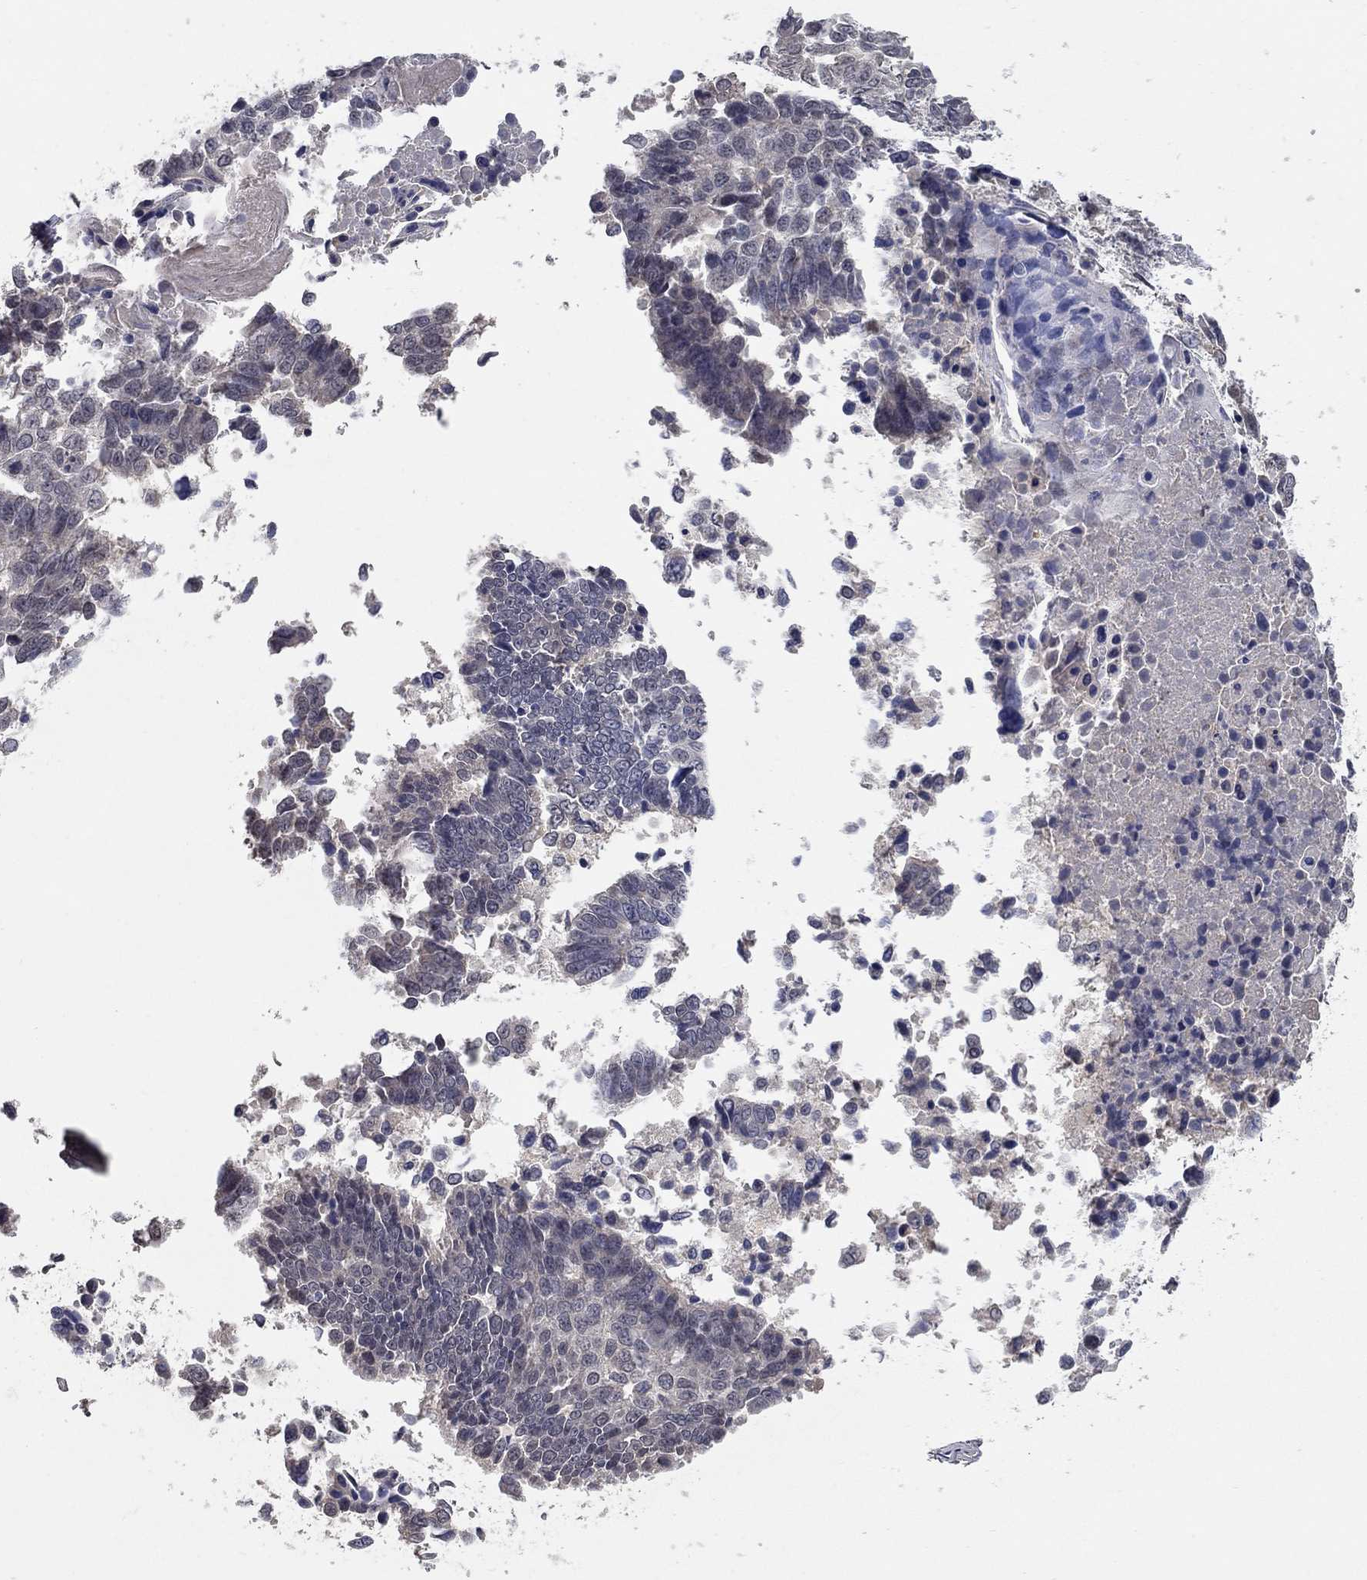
{"staining": {"intensity": "negative", "quantity": "none", "location": "none"}, "tissue": "lung cancer", "cell_type": "Tumor cells", "image_type": "cancer", "snomed": [{"axis": "morphology", "description": "Squamous cell carcinoma, NOS"}, {"axis": "topography", "description": "Lung"}], "caption": "Photomicrograph shows no significant protein staining in tumor cells of squamous cell carcinoma (lung).", "gene": "WASF3", "patient": {"sex": "male", "age": 73}}